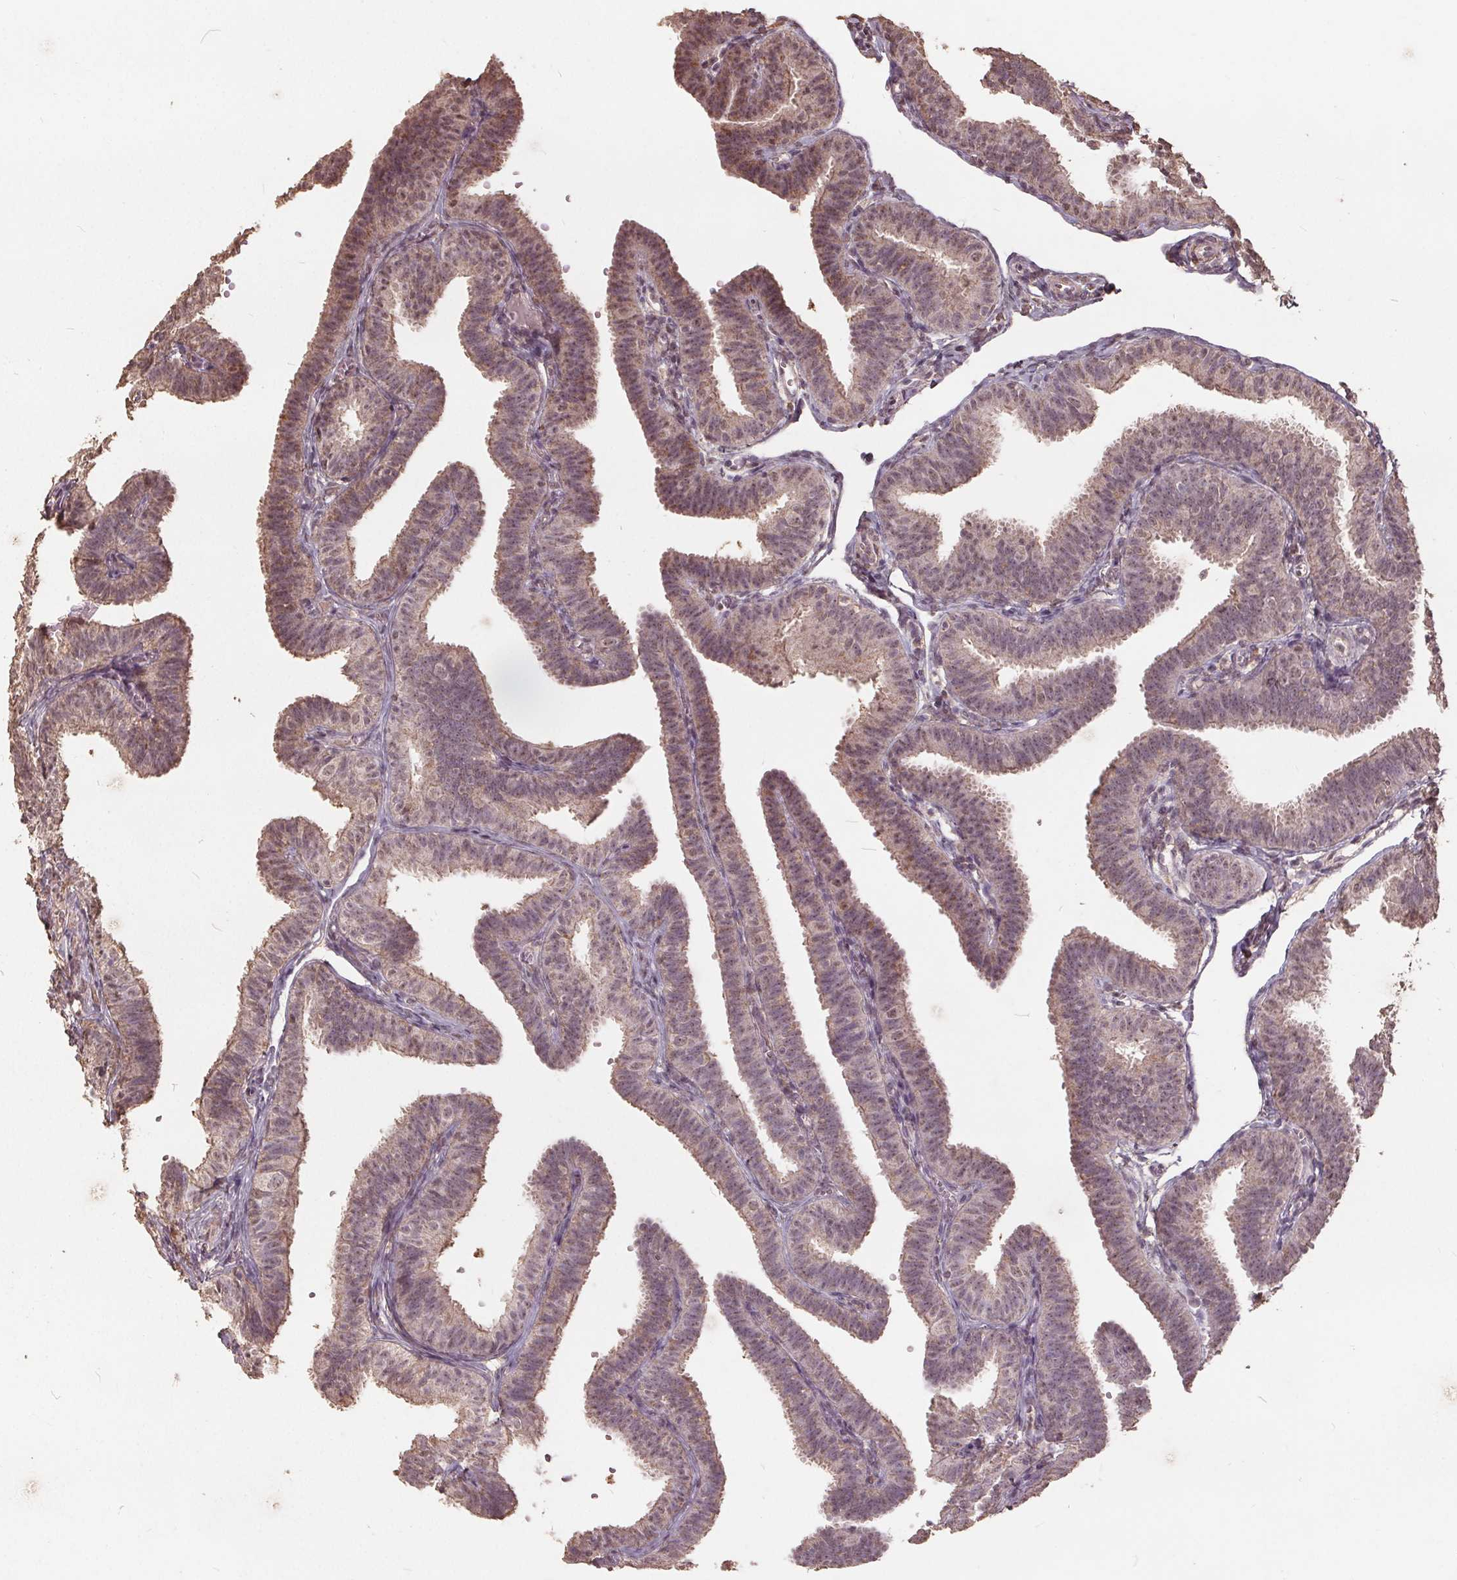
{"staining": {"intensity": "weak", "quantity": "<25%", "location": "nuclear"}, "tissue": "fallopian tube", "cell_type": "Glandular cells", "image_type": "normal", "snomed": [{"axis": "morphology", "description": "Normal tissue, NOS"}, {"axis": "topography", "description": "Fallopian tube"}], "caption": "There is no significant staining in glandular cells of fallopian tube. Nuclei are stained in blue.", "gene": "DSG3", "patient": {"sex": "female", "age": 25}}